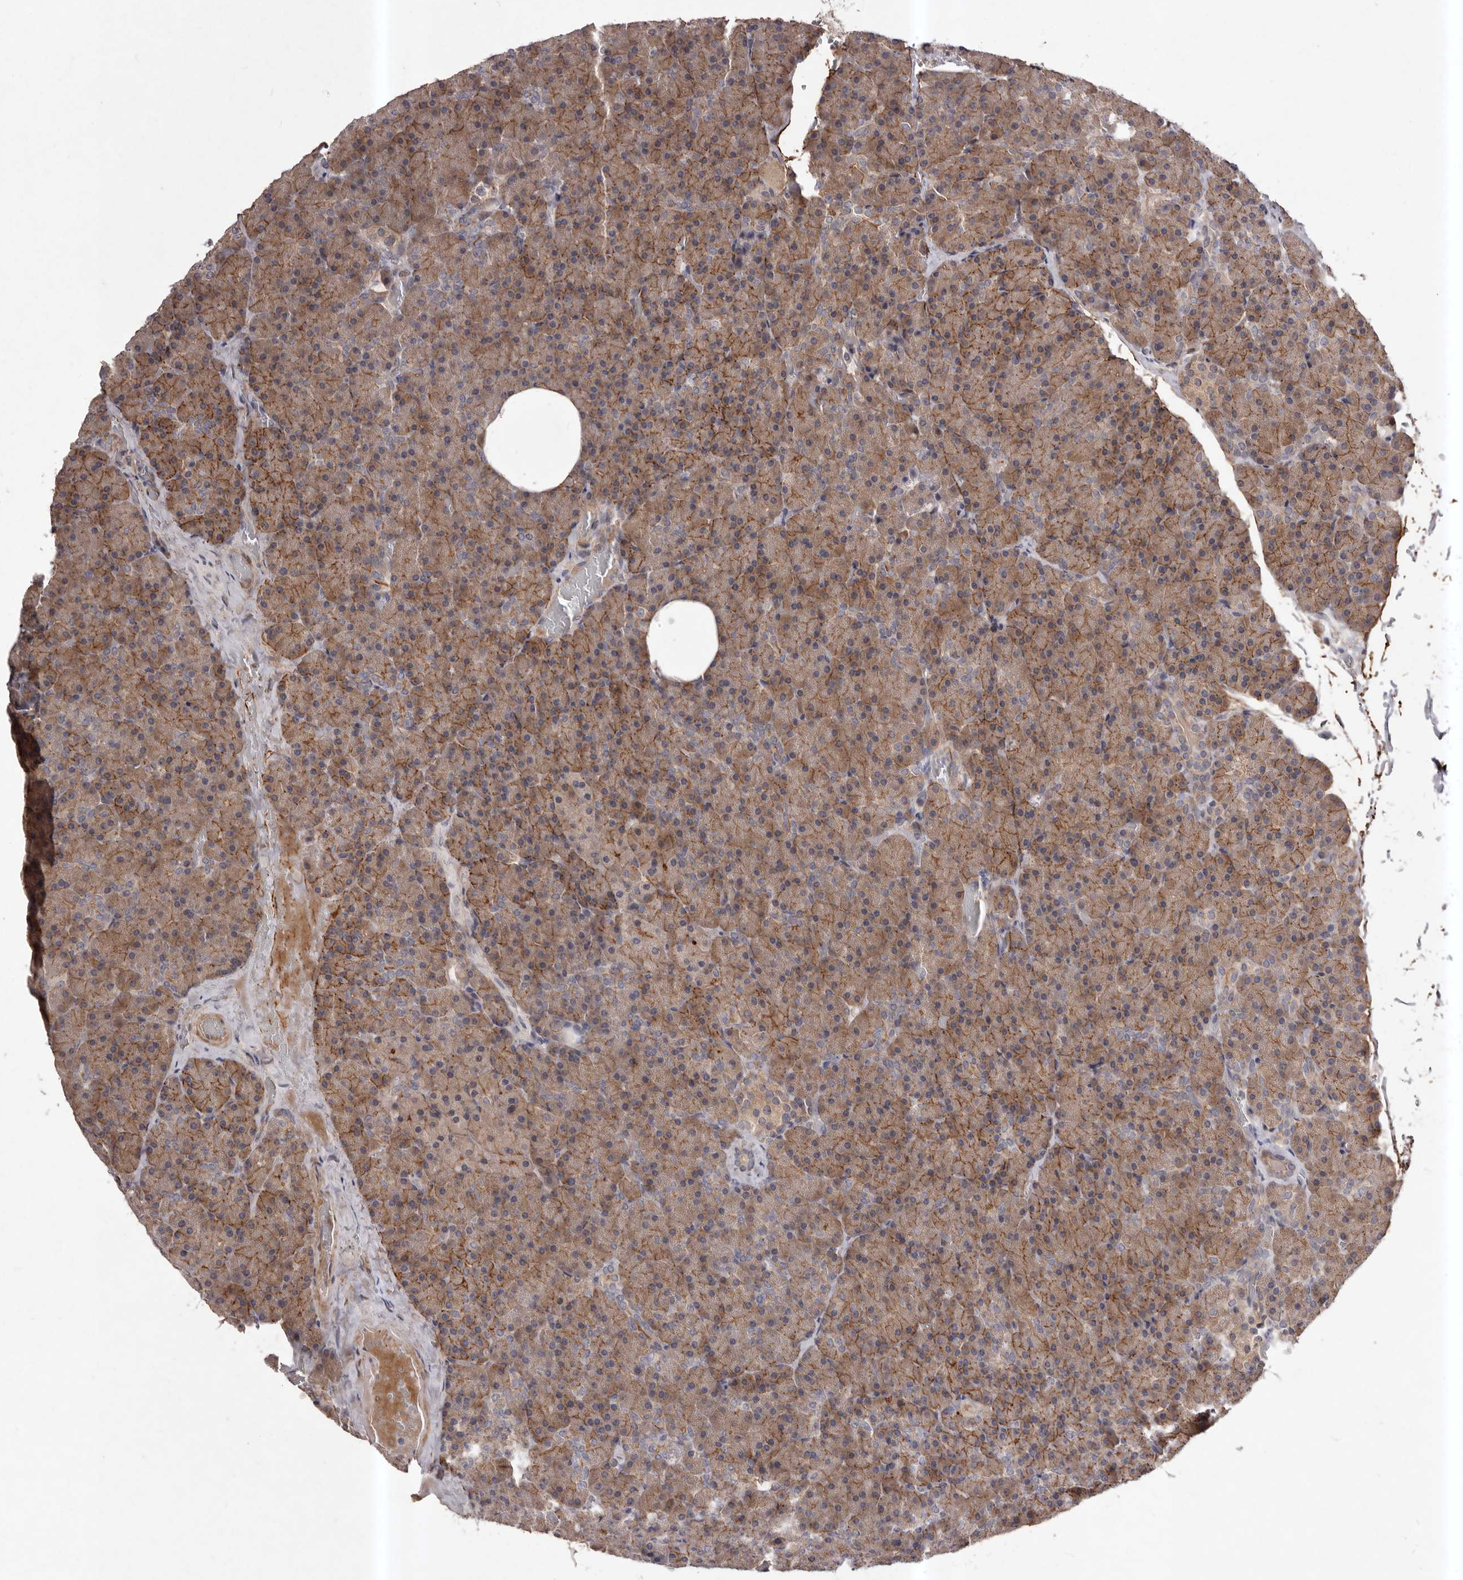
{"staining": {"intensity": "moderate", "quantity": "25%-75%", "location": "cytoplasmic/membranous"}, "tissue": "pancreas", "cell_type": "Exocrine glandular cells", "image_type": "normal", "snomed": [{"axis": "morphology", "description": "Normal tissue, NOS"}, {"axis": "morphology", "description": "Carcinoid, malignant, NOS"}, {"axis": "topography", "description": "Pancreas"}], "caption": "The micrograph displays immunohistochemical staining of unremarkable pancreas. There is moderate cytoplasmic/membranous expression is identified in about 25%-75% of exocrine glandular cells. (DAB IHC with brightfield microscopy, high magnification).", "gene": "HBS1L", "patient": {"sex": "female", "age": 35}}